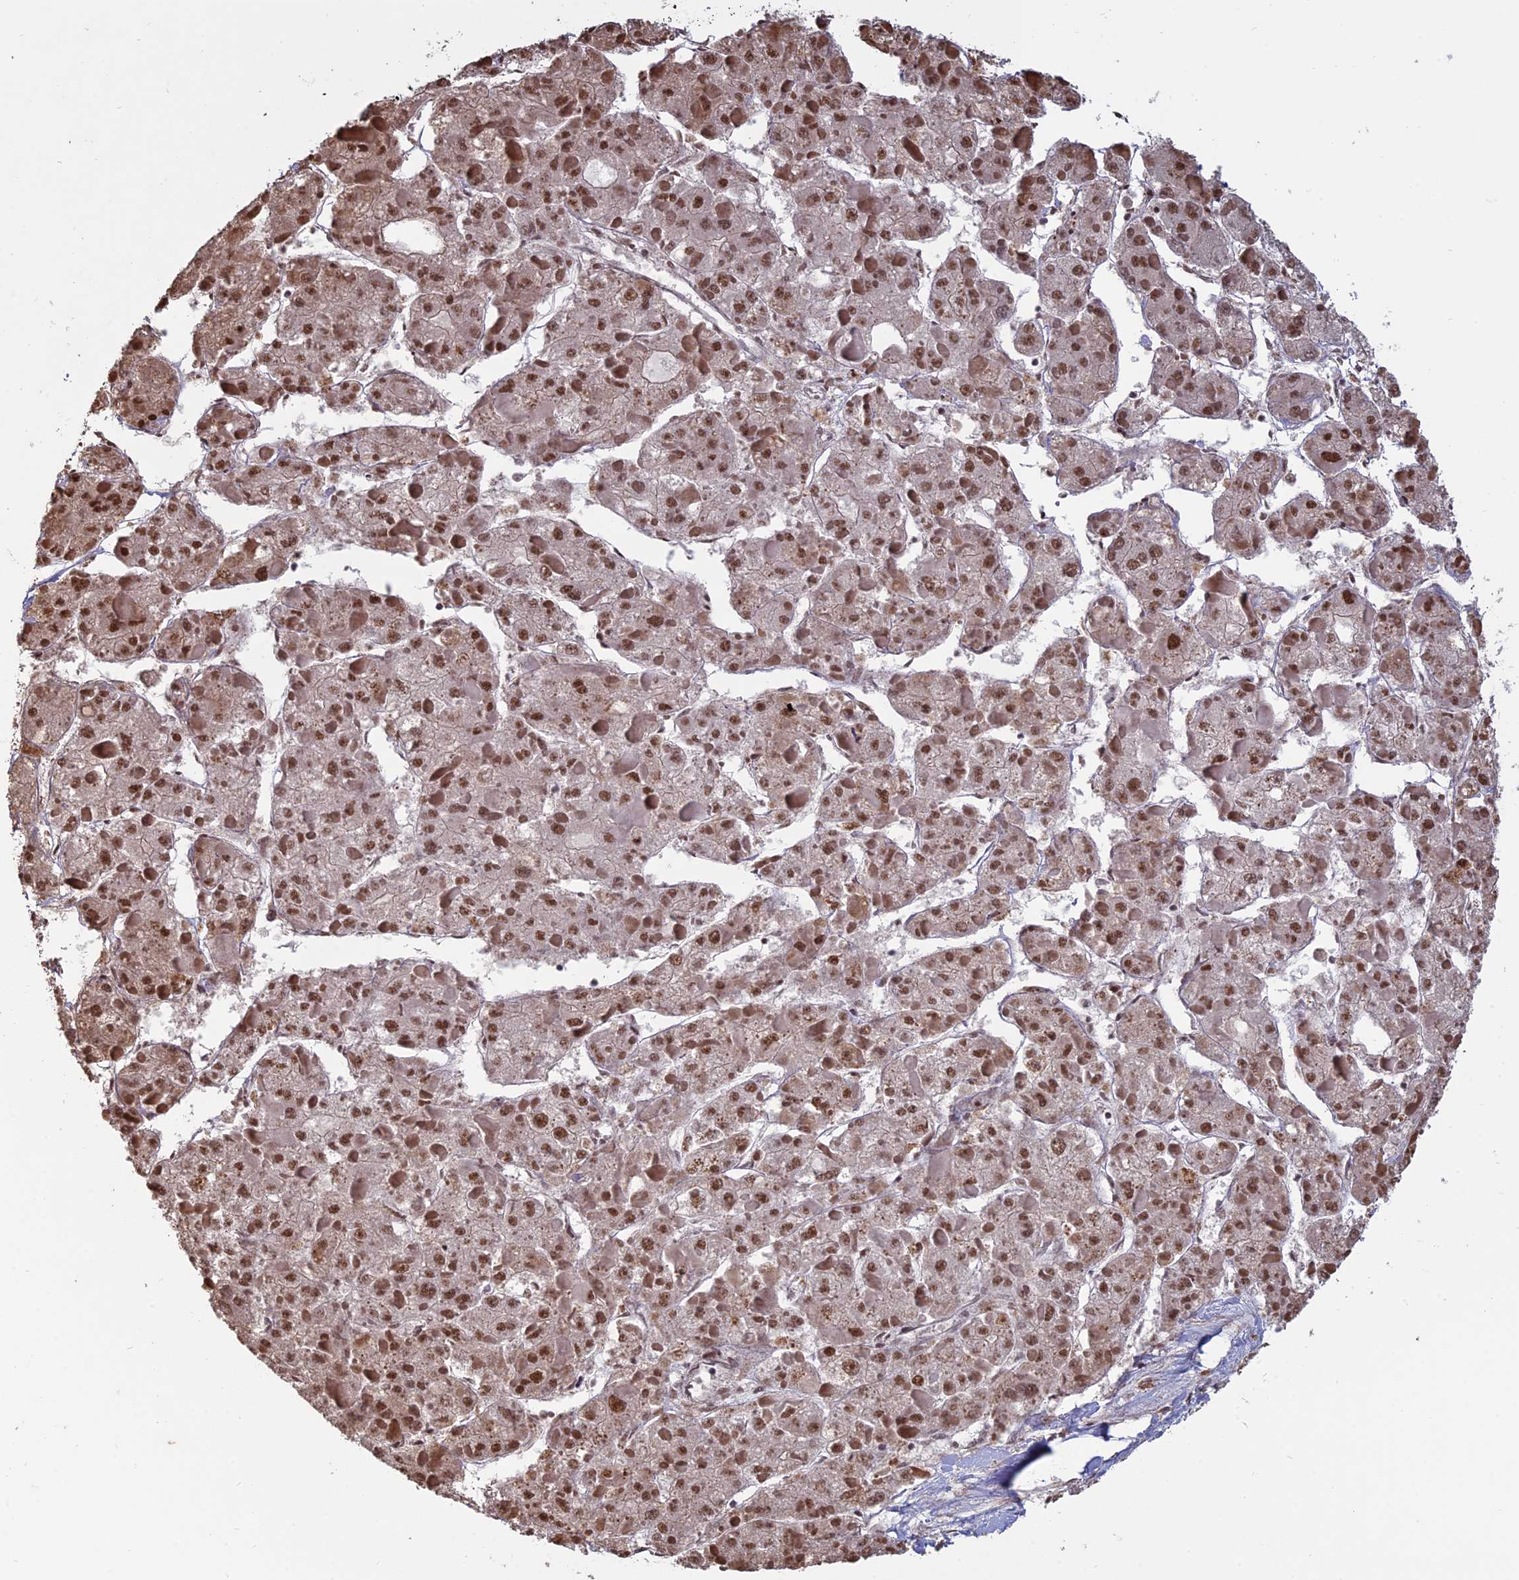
{"staining": {"intensity": "moderate", "quantity": ">75%", "location": "nuclear"}, "tissue": "liver cancer", "cell_type": "Tumor cells", "image_type": "cancer", "snomed": [{"axis": "morphology", "description": "Carcinoma, Hepatocellular, NOS"}, {"axis": "topography", "description": "Liver"}], "caption": "DAB (3,3'-diaminobenzidine) immunohistochemical staining of liver cancer (hepatocellular carcinoma) displays moderate nuclear protein expression in about >75% of tumor cells.", "gene": "MFAP1", "patient": {"sex": "female", "age": 73}}